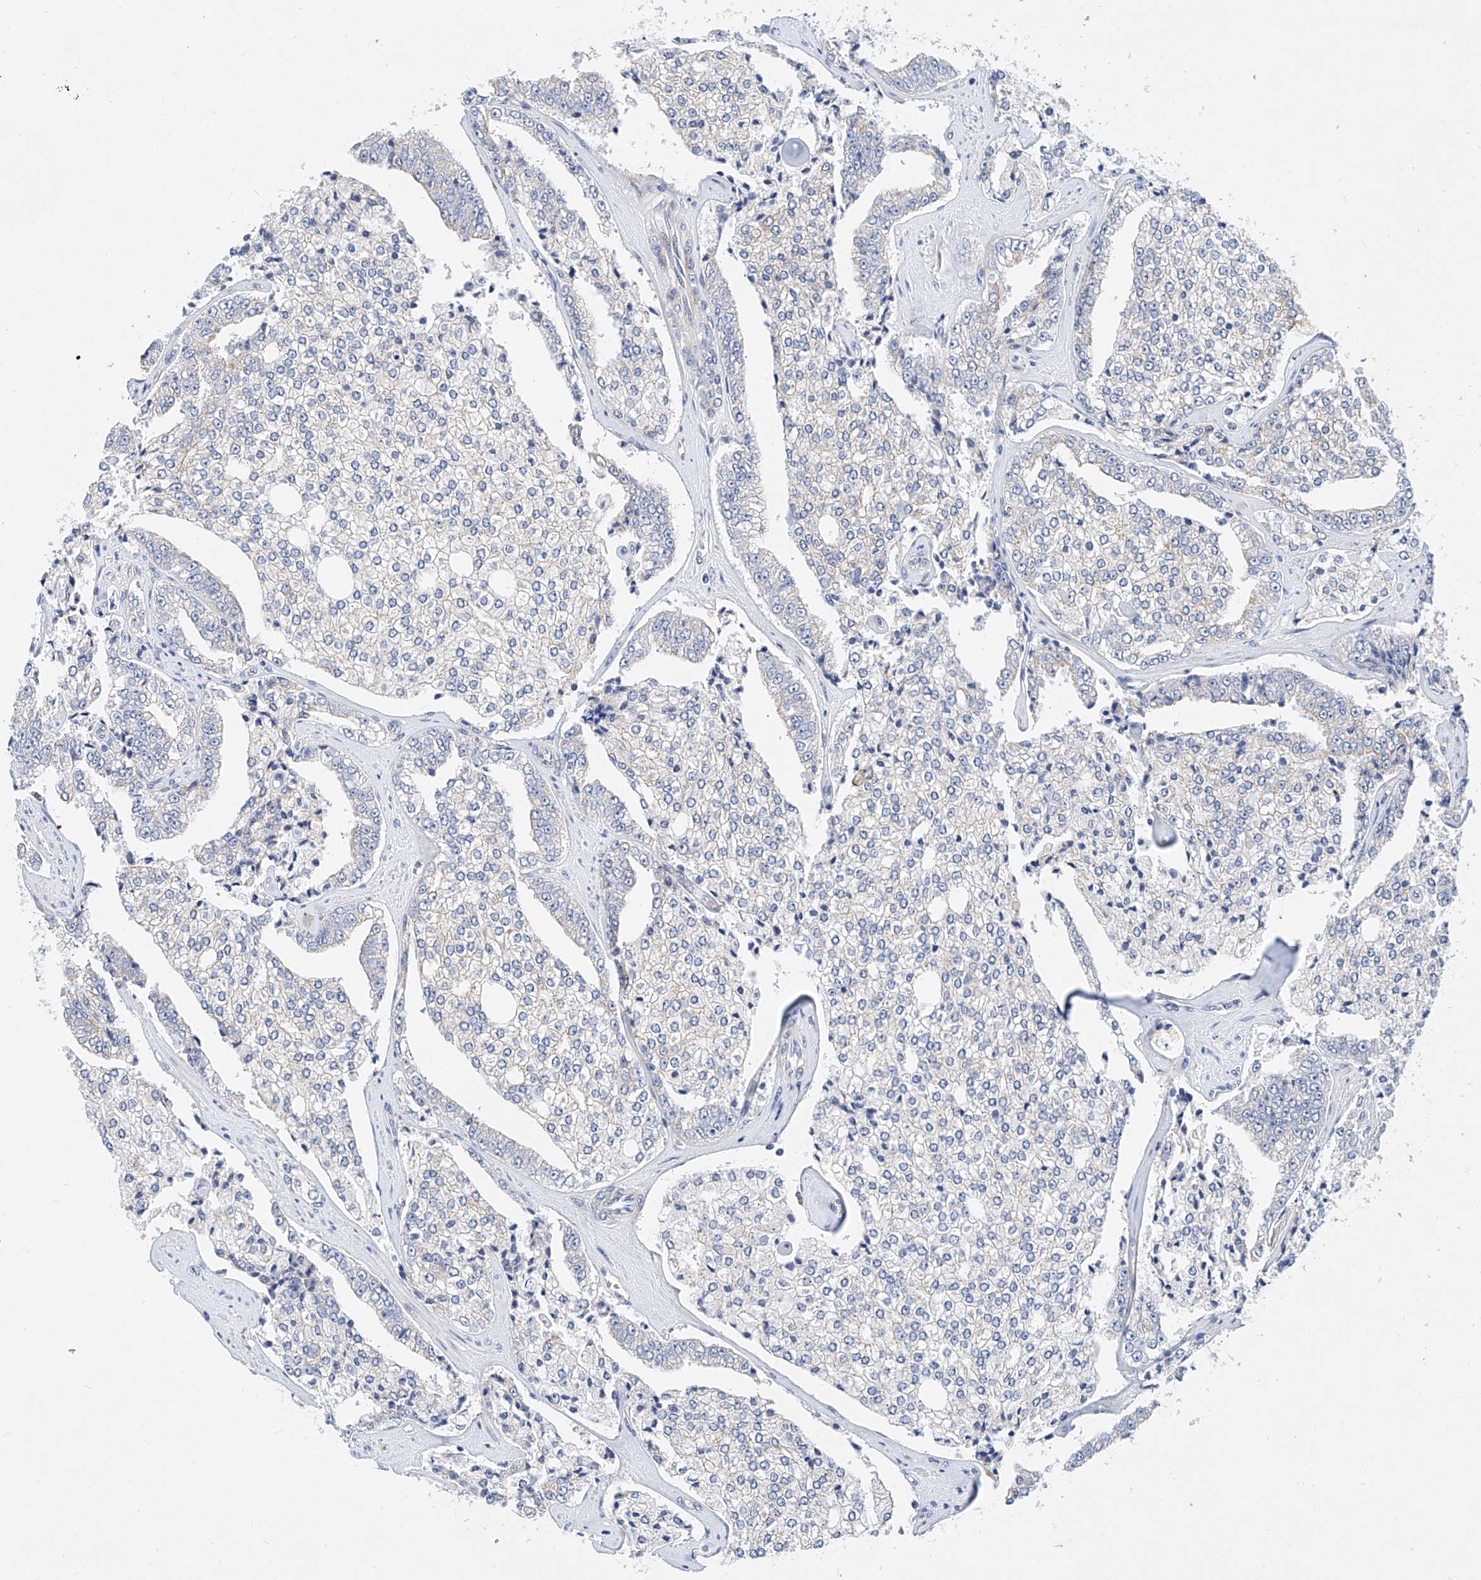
{"staining": {"intensity": "weak", "quantity": "<25%", "location": "cytoplasmic/membranous"}, "tissue": "prostate cancer", "cell_type": "Tumor cells", "image_type": "cancer", "snomed": [{"axis": "morphology", "description": "Adenocarcinoma, High grade"}, {"axis": "topography", "description": "Prostate"}], "caption": "IHC micrograph of prostate cancer stained for a protein (brown), which exhibits no staining in tumor cells.", "gene": "SBSPON", "patient": {"sex": "male", "age": 71}}